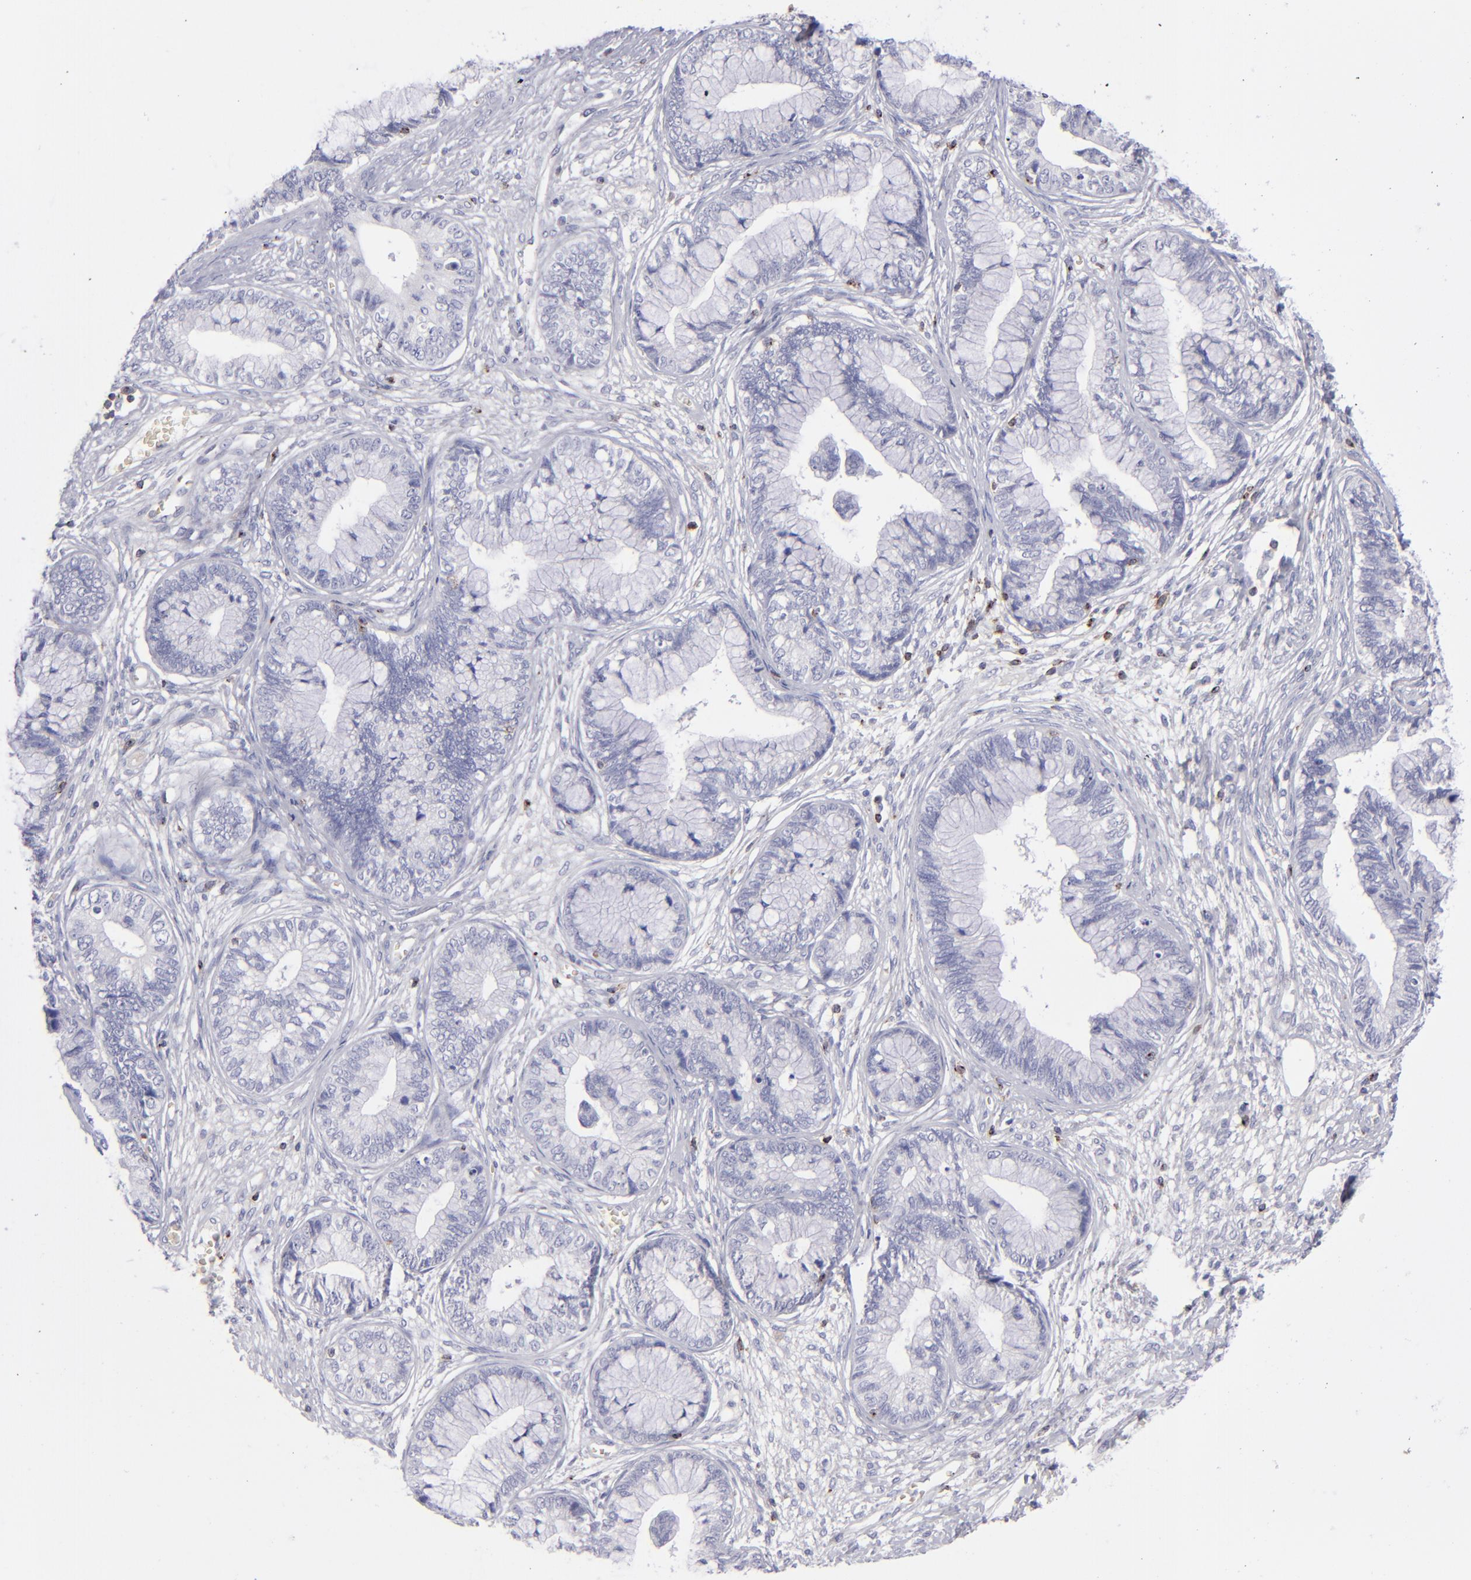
{"staining": {"intensity": "negative", "quantity": "none", "location": "none"}, "tissue": "cervical cancer", "cell_type": "Tumor cells", "image_type": "cancer", "snomed": [{"axis": "morphology", "description": "Adenocarcinoma, NOS"}, {"axis": "topography", "description": "Cervix"}], "caption": "There is no significant positivity in tumor cells of adenocarcinoma (cervical). (DAB immunohistochemistry with hematoxylin counter stain).", "gene": "CD2", "patient": {"sex": "female", "age": 44}}